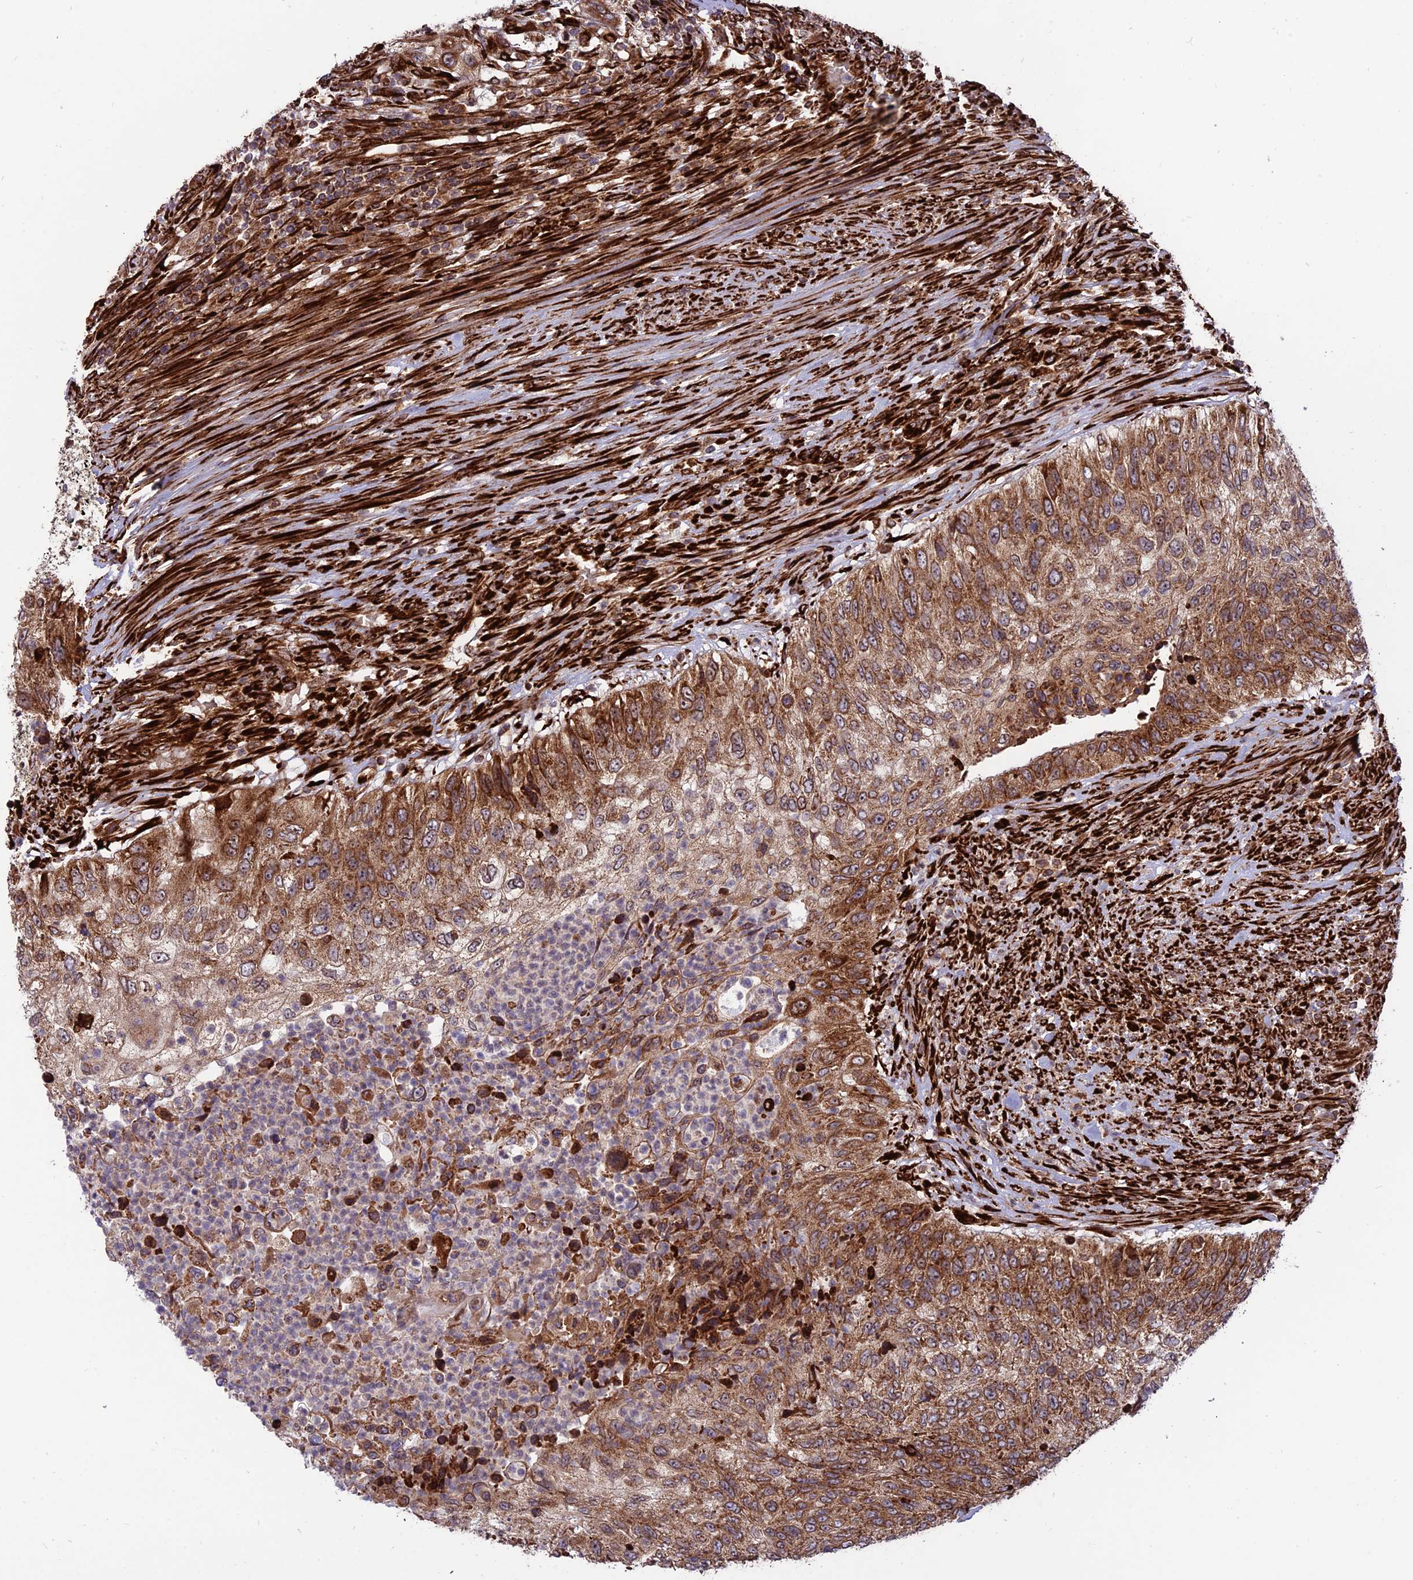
{"staining": {"intensity": "moderate", "quantity": ">75%", "location": "cytoplasmic/membranous"}, "tissue": "urothelial cancer", "cell_type": "Tumor cells", "image_type": "cancer", "snomed": [{"axis": "morphology", "description": "Urothelial carcinoma, High grade"}, {"axis": "topography", "description": "Urinary bladder"}], "caption": "Immunohistochemistry (DAB (3,3'-diaminobenzidine)) staining of urothelial cancer reveals moderate cytoplasmic/membranous protein staining in approximately >75% of tumor cells. (IHC, brightfield microscopy, high magnification).", "gene": "CRTAP", "patient": {"sex": "female", "age": 60}}